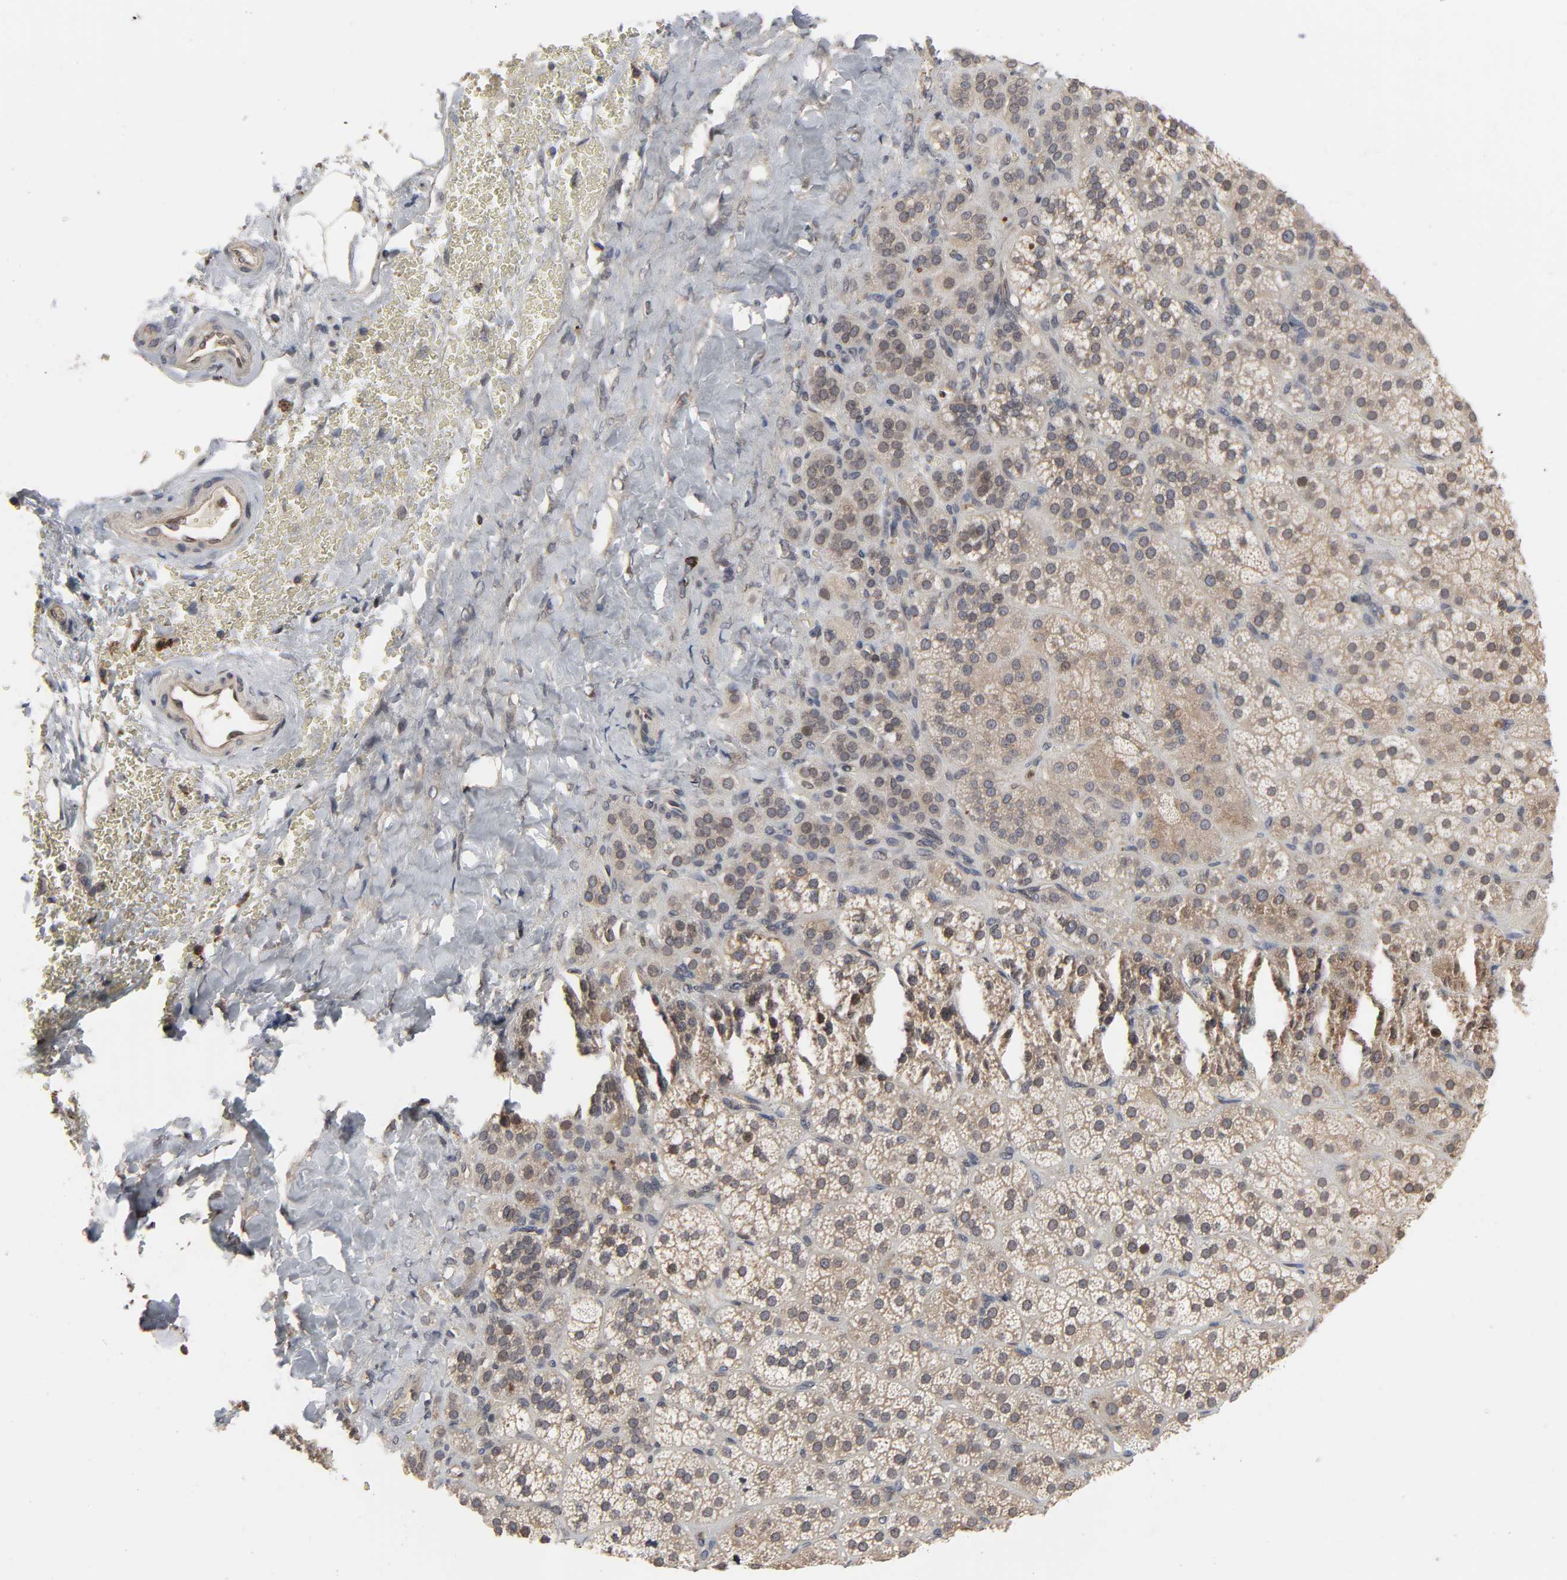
{"staining": {"intensity": "moderate", "quantity": ">75%", "location": "cytoplasmic/membranous,nuclear"}, "tissue": "adrenal gland", "cell_type": "Glandular cells", "image_type": "normal", "snomed": [{"axis": "morphology", "description": "Normal tissue, NOS"}, {"axis": "topography", "description": "Adrenal gland"}], "caption": "Protein expression analysis of unremarkable adrenal gland reveals moderate cytoplasmic/membranous,nuclear positivity in approximately >75% of glandular cells. The protein is shown in brown color, while the nuclei are stained blue.", "gene": "CCDC175", "patient": {"sex": "female", "age": 71}}